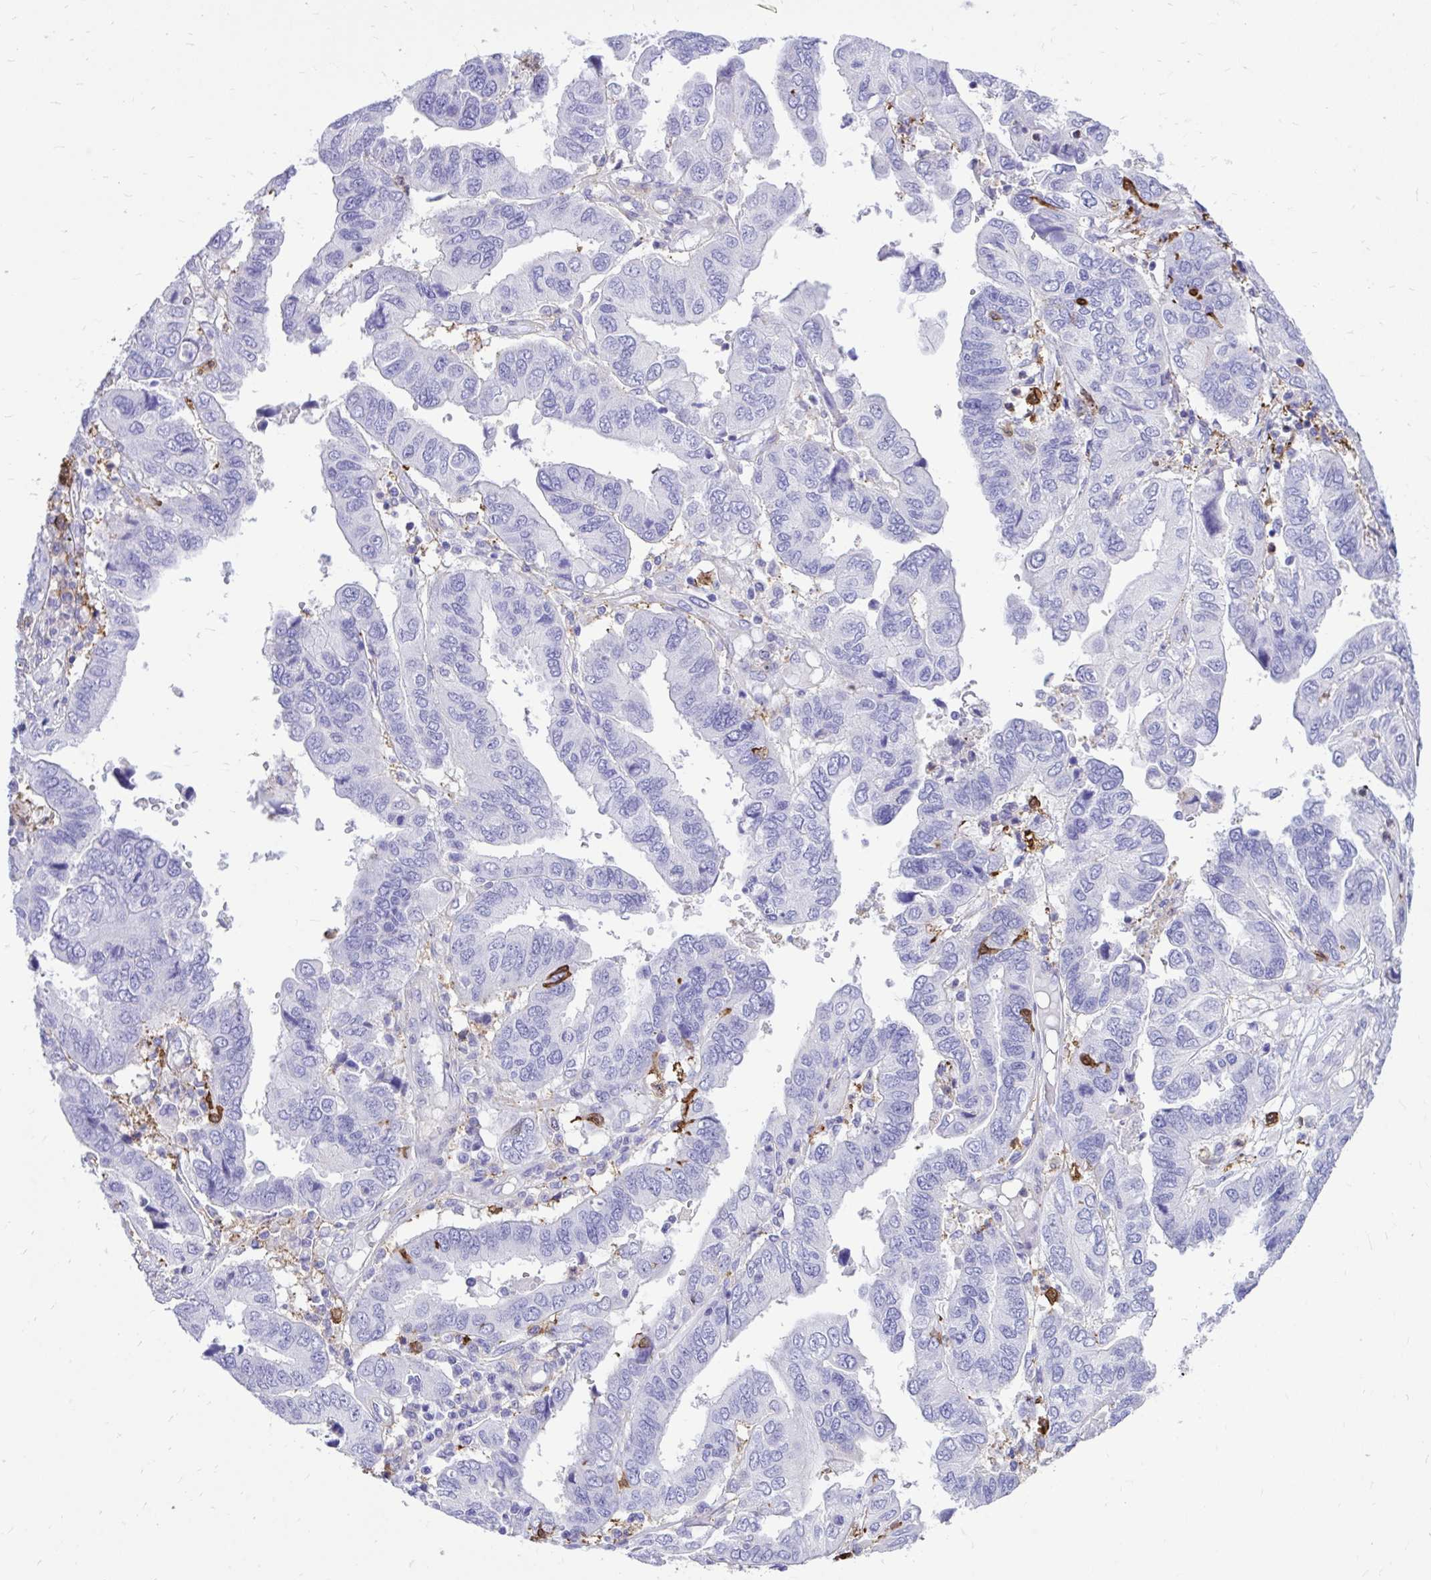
{"staining": {"intensity": "negative", "quantity": "none", "location": "none"}, "tissue": "ovarian cancer", "cell_type": "Tumor cells", "image_type": "cancer", "snomed": [{"axis": "morphology", "description": "Cystadenocarcinoma, serous, NOS"}, {"axis": "topography", "description": "Ovary"}], "caption": "Tumor cells show no significant protein staining in ovarian cancer.", "gene": "TLR7", "patient": {"sex": "female", "age": 79}}